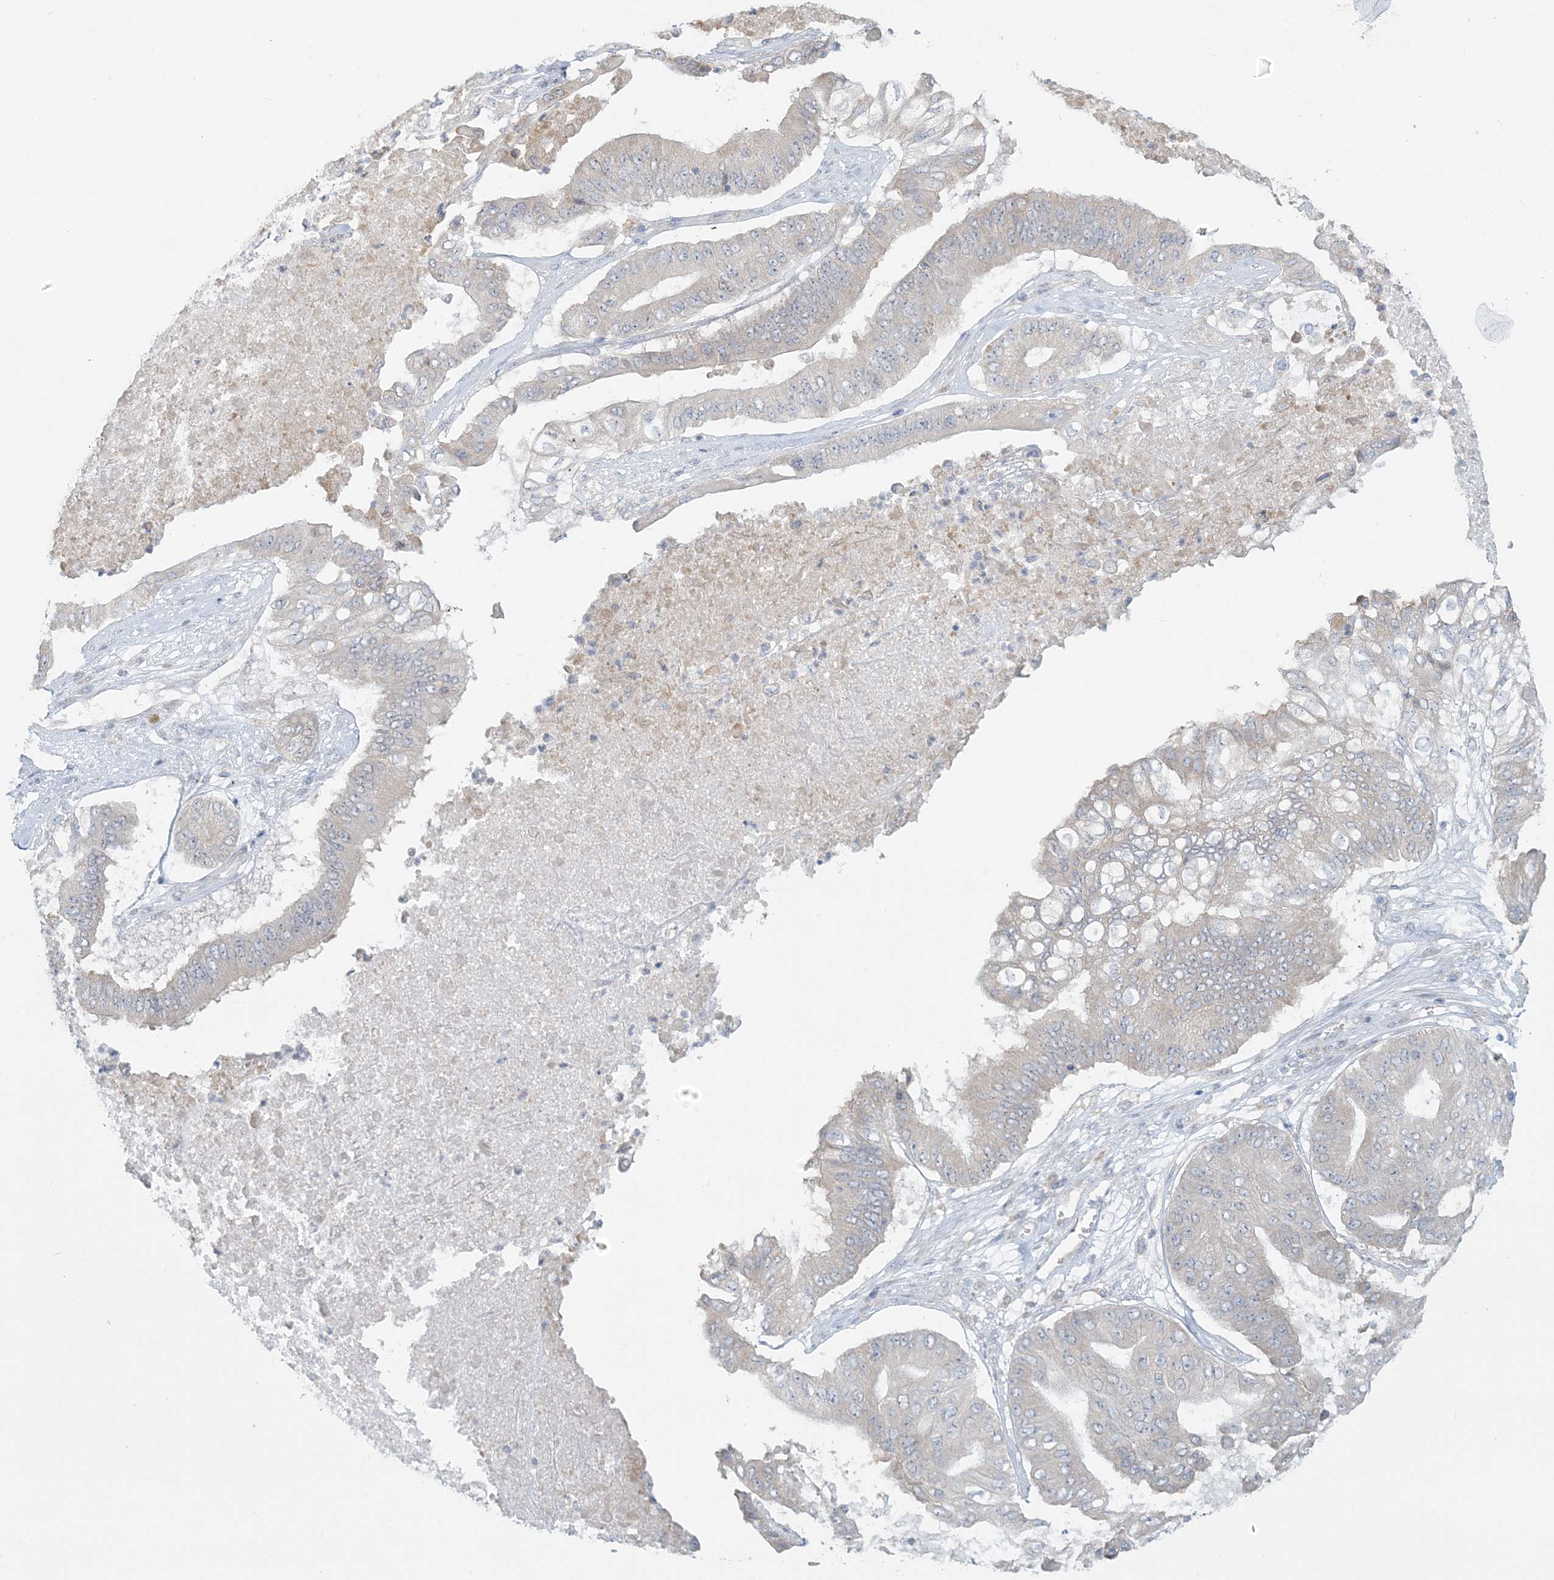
{"staining": {"intensity": "weak", "quantity": "<25%", "location": "cytoplasmic/membranous"}, "tissue": "pancreatic cancer", "cell_type": "Tumor cells", "image_type": "cancer", "snomed": [{"axis": "morphology", "description": "Adenocarcinoma, NOS"}, {"axis": "topography", "description": "Pancreas"}], "caption": "High power microscopy photomicrograph of an IHC histopathology image of pancreatic cancer (adenocarcinoma), revealing no significant expression in tumor cells. (DAB (3,3'-diaminobenzidine) immunohistochemistry visualized using brightfield microscopy, high magnification).", "gene": "EEFSEC", "patient": {"sex": "female", "age": 77}}